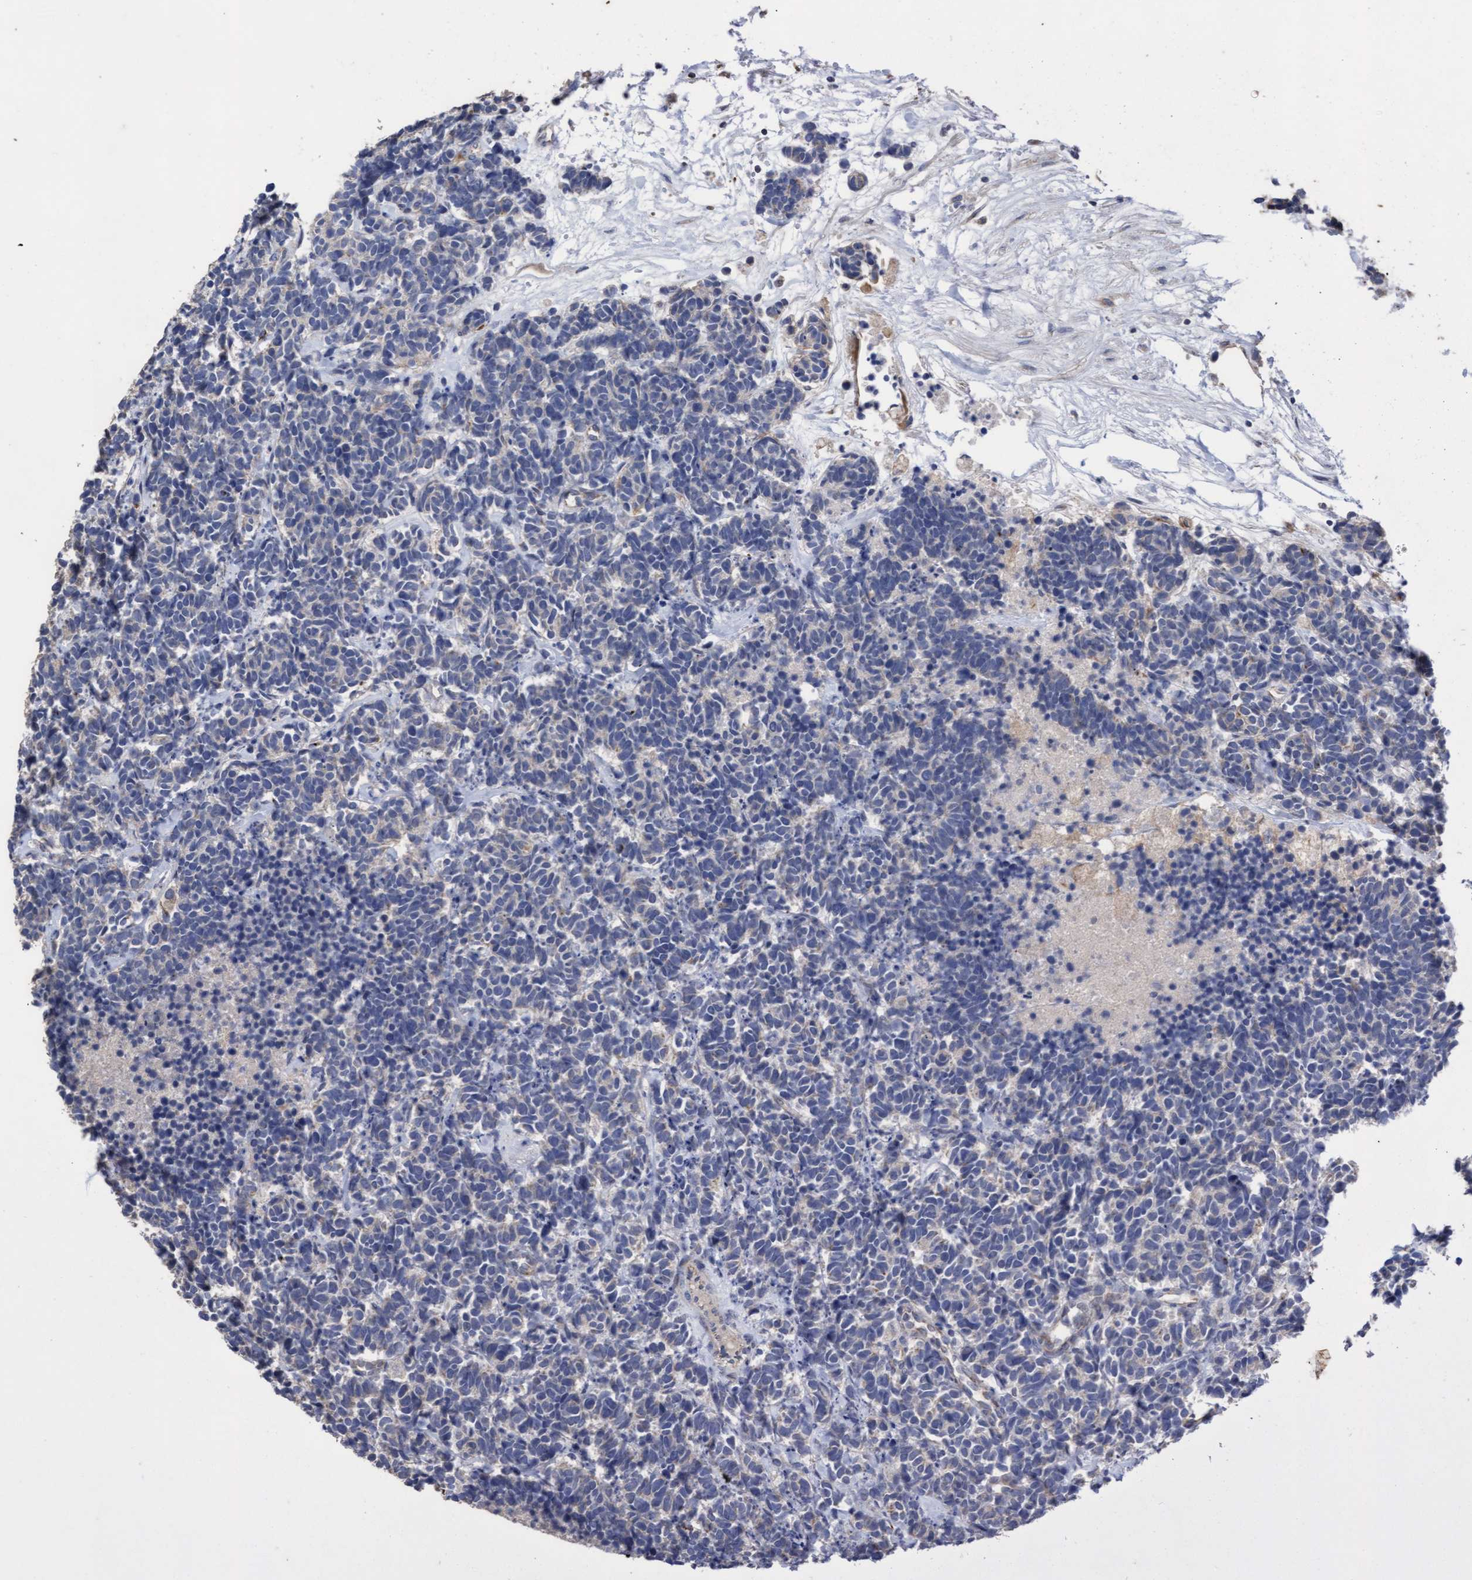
{"staining": {"intensity": "negative", "quantity": "none", "location": "none"}, "tissue": "carcinoid", "cell_type": "Tumor cells", "image_type": "cancer", "snomed": [{"axis": "morphology", "description": "Carcinoma, NOS"}, {"axis": "morphology", "description": "Carcinoid, malignant, NOS"}, {"axis": "topography", "description": "Urinary bladder"}], "caption": "Tumor cells show no significant protein expression in carcinoma.", "gene": "KRT24", "patient": {"sex": "male", "age": 57}}